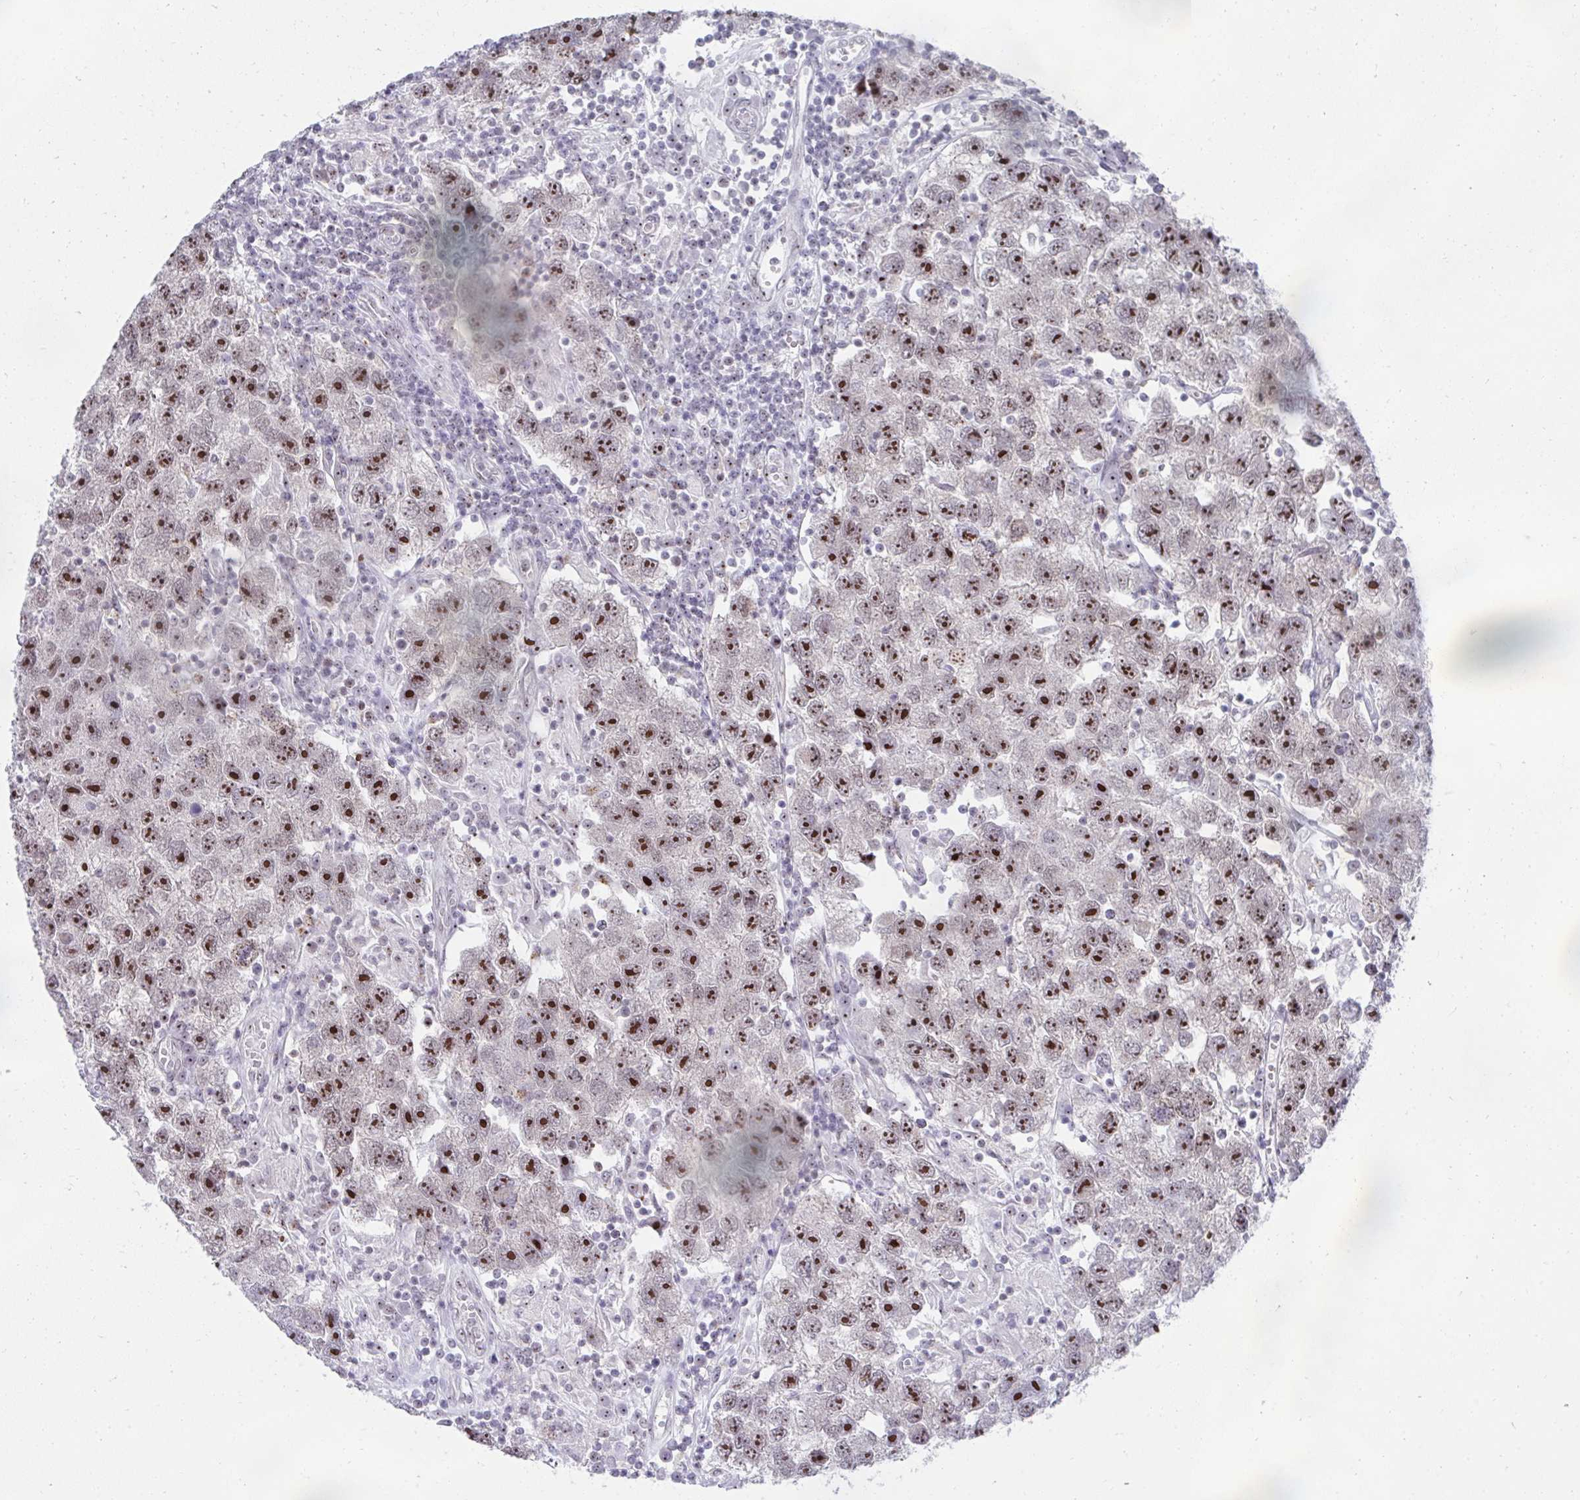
{"staining": {"intensity": "strong", "quantity": ">75%", "location": "nuclear"}, "tissue": "testis cancer", "cell_type": "Tumor cells", "image_type": "cancer", "snomed": [{"axis": "morphology", "description": "Seminoma, NOS"}, {"axis": "topography", "description": "Testis"}], "caption": "There is high levels of strong nuclear expression in tumor cells of testis cancer, as demonstrated by immunohistochemical staining (brown color).", "gene": "HIRA", "patient": {"sex": "male", "age": 26}}